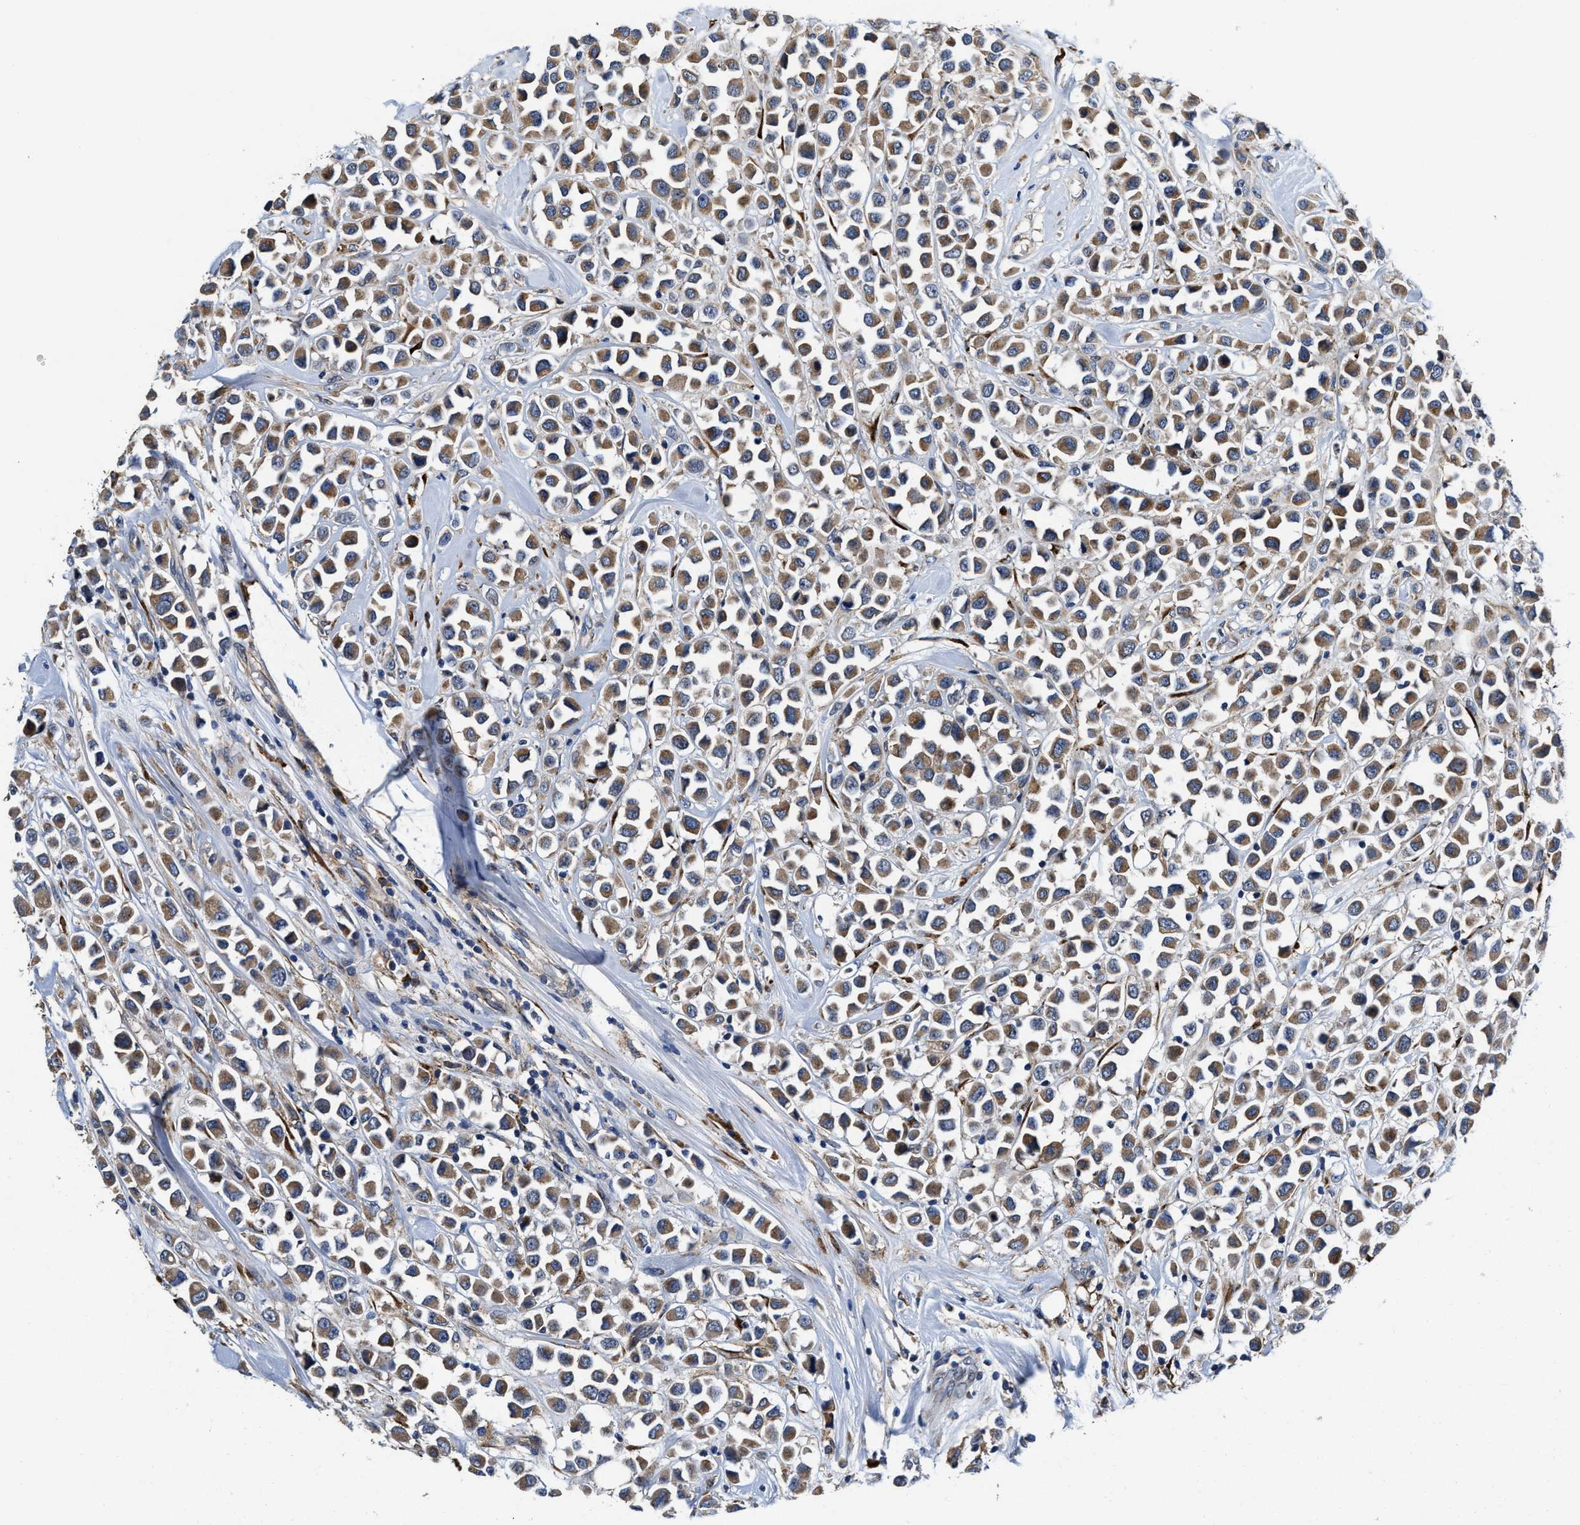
{"staining": {"intensity": "moderate", "quantity": ">75%", "location": "cytoplasmic/membranous"}, "tissue": "breast cancer", "cell_type": "Tumor cells", "image_type": "cancer", "snomed": [{"axis": "morphology", "description": "Duct carcinoma"}, {"axis": "topography", "description": "Breast"}], "caption": "There is medium levels of moderate cytoplasmic/membranous staining in tumor cells of breast cancer, as demonstrated by immunohistochemical staining (brown color).", "gene": "SLC12A2", "patient": {"sex": "female", "age": 61}}